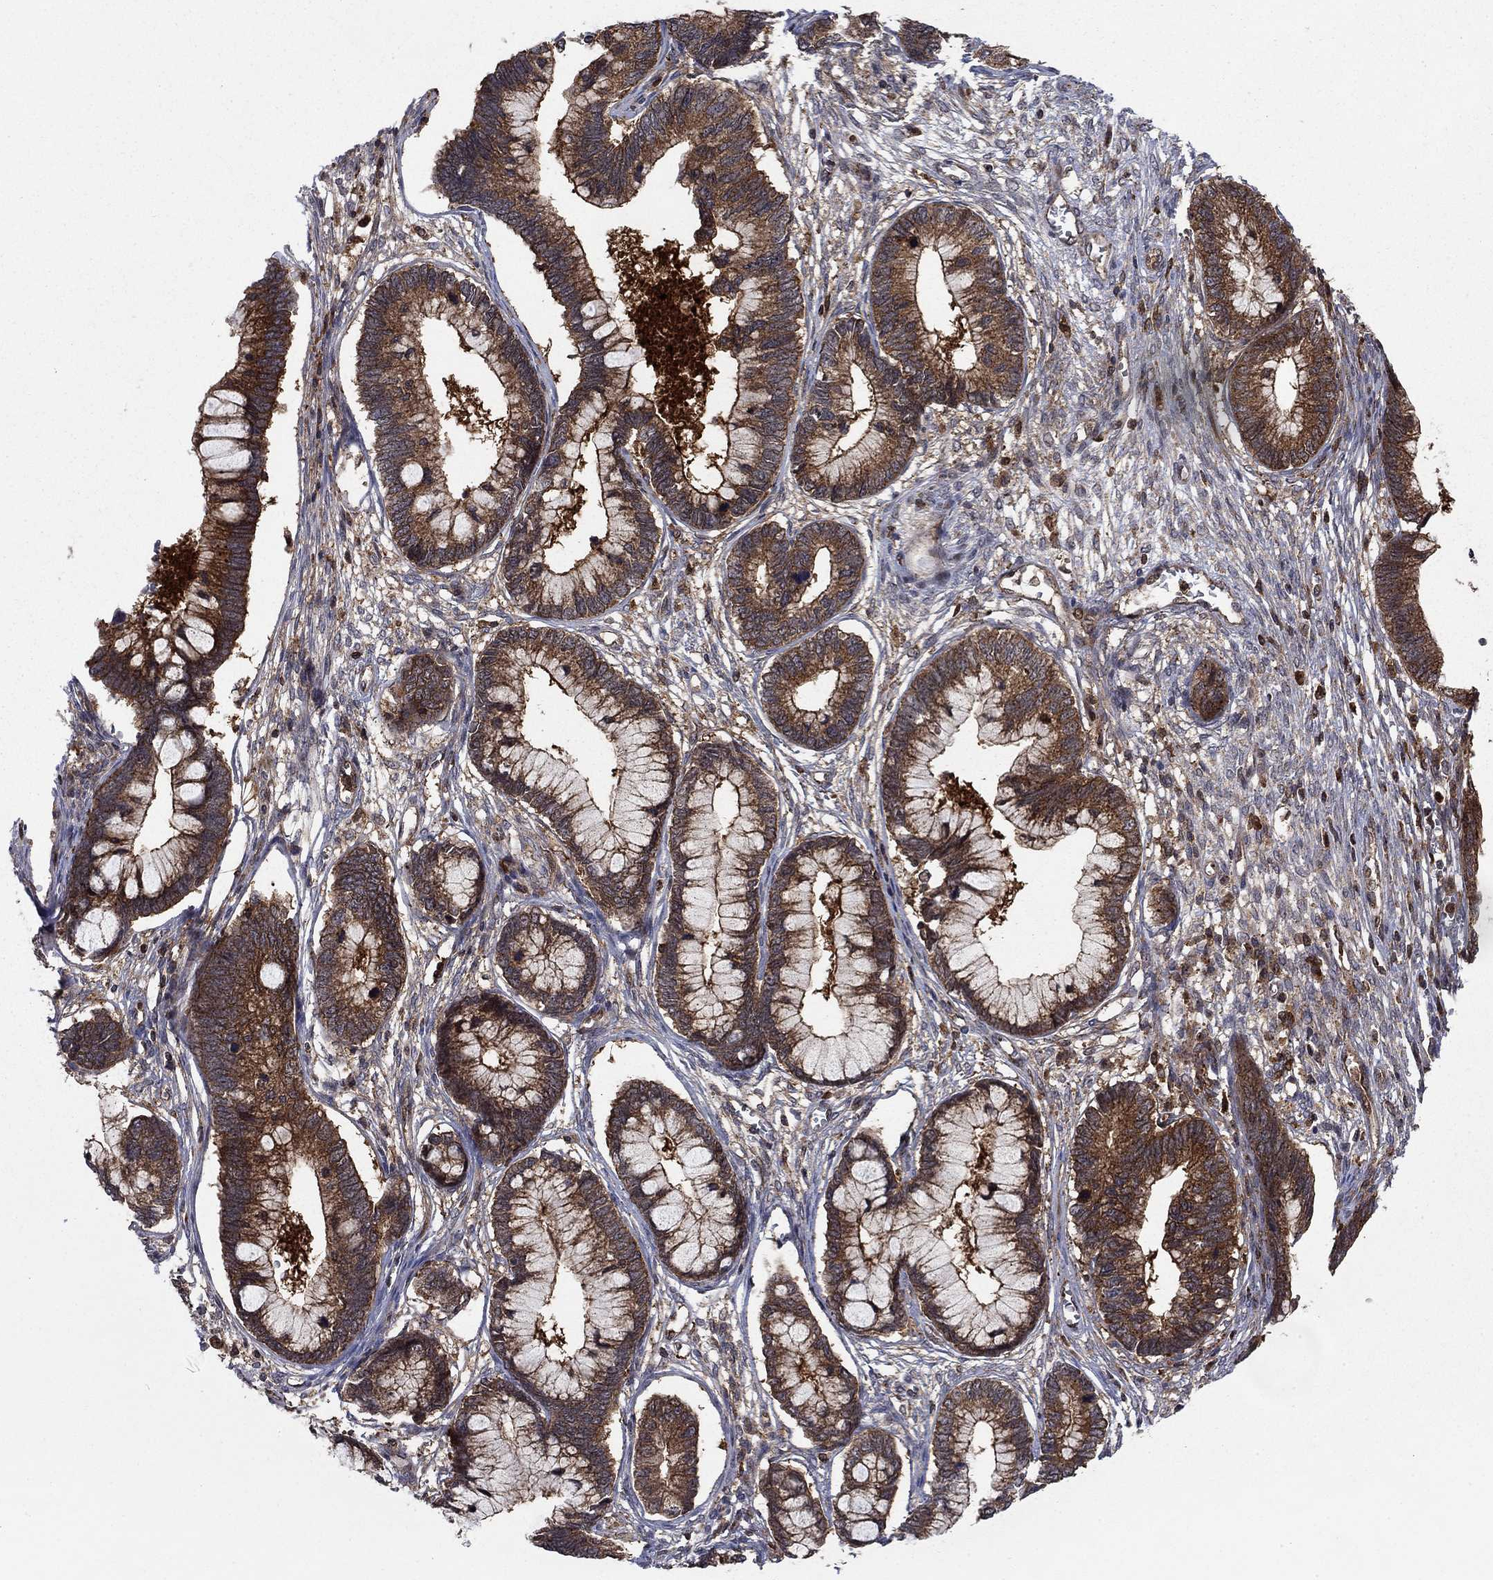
{"staining": {"intensity": "strong", "quantity": ">75%", "location": "cytoplasmic/membranous"}, "tissue": "cervical cancer", "cell_type": "Tumor cells", "image_type": "cancer", "snomed": [{"axis": "morphology", "description": "Adenocarcinoma, NOS"}, {"axis": "topography", "description": "Cervix"}], "caption": "Strong cytoplasmic/membranous positivity for a protein is appreciated in approximately >75% of tumor cells of cervical cancer (adenocarcinoma) using immunohistochemistry (IHC).", "gene": "IFI35", "patient": {"sex": "female", "age": 44}}